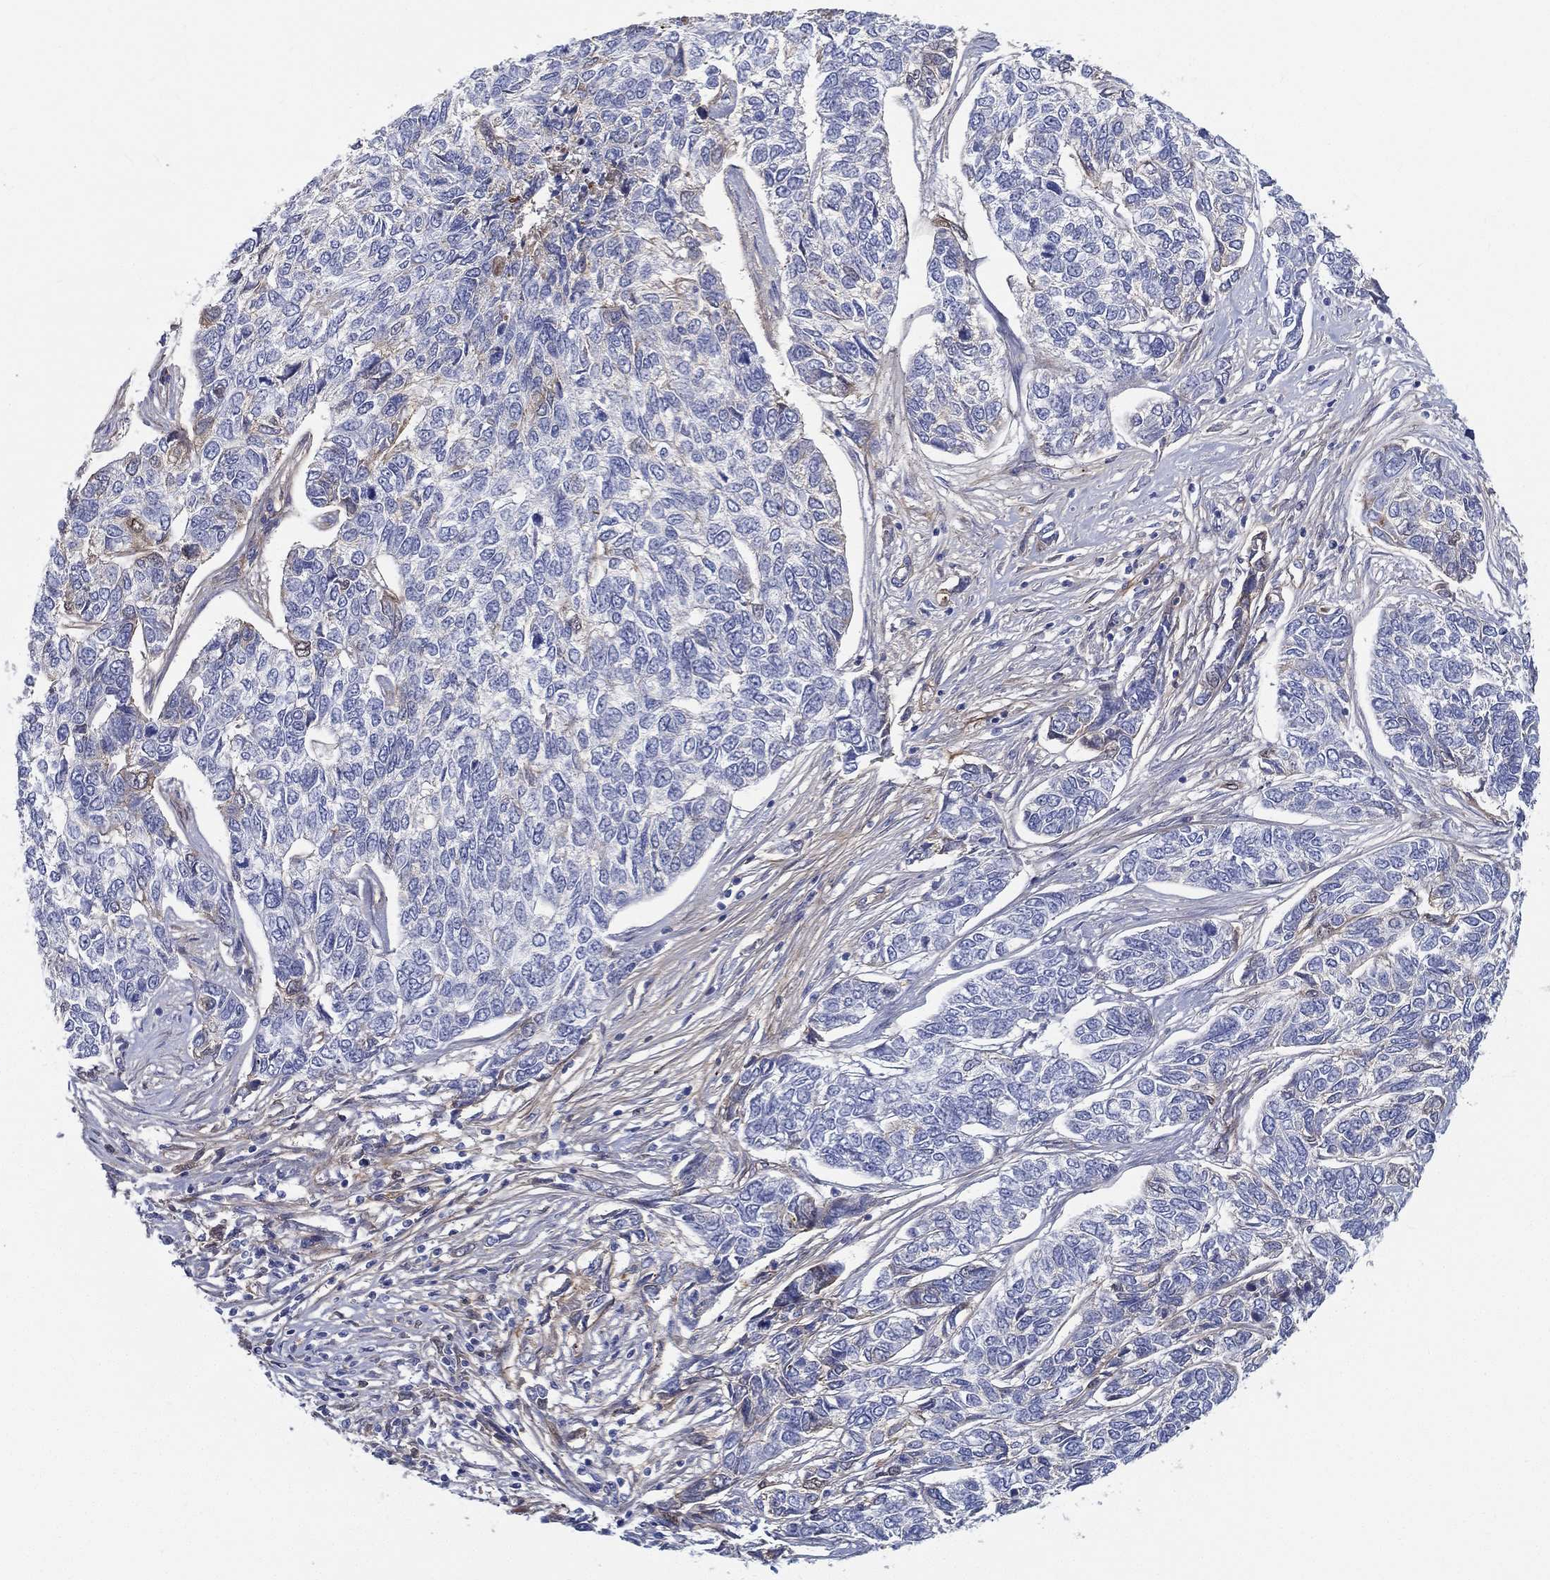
{"staining": {"intensity": "negative", "quantity": "none", "location": "none"}, "tissue": "skin cancer", "cell_type": "Tumor cells", "image_type": "cancer", "snomed": [{"axis": "morphology", "description": "Basal cell carcinoma"}, {"axis": "topography", "description": "Skin"}], "caption": "This is an immunohistochemistry (IHC) image of human skin cancer (basal cell carcinoma). There is no expression in tumor cells.", "gene": "IFNB1", "patient": {"sex": "female", "age": 65}}